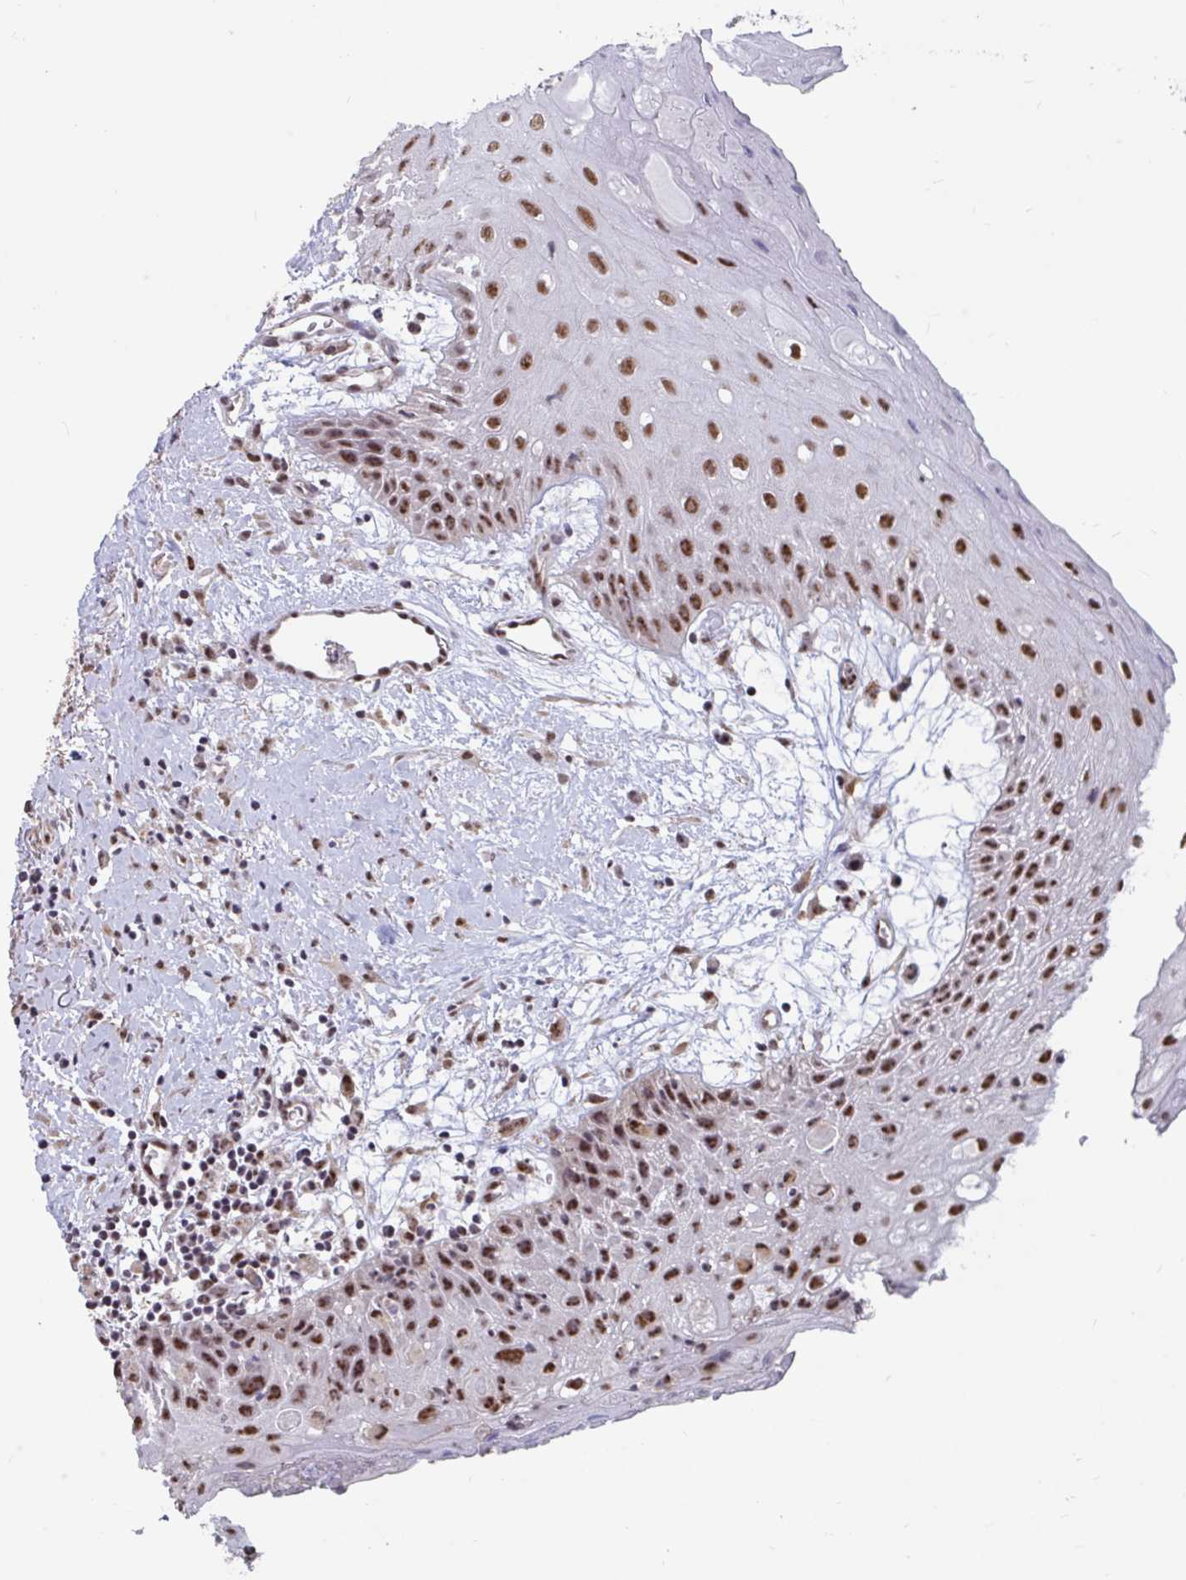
{"staining": {"intensity": "moderate", "quantity": ">75%", "location": "nuclear"}, "tissue": "oral mucosa", "cell_type": "Squamous epithelial cells", "image_type": "normal", "snomed": [{"axis": "morphology", "description": "Normal tissue, NOS"}, {"axis": "morphology", "description": "Squamous cell carcinoma, NOS"}, {"axis": "topography", "description": "Oral tissue"}, {"axis": "topography", "description": "Peripheral nerve tissue"}, {"axis": "topography", "description": "Head-Neck"}], "caption": "The immunohistochemical stain highlights moderate nuclear expression in squamous epithelial cells of unremarkable oral mucosa. The staining was performed using DAB to visualize the protein expression in brown, while the nuclei were stained in blue with hematoxylin (Magnification: 20x).", "gene": "DDX39A", "patient": {"sex": "female", "age": 59}}